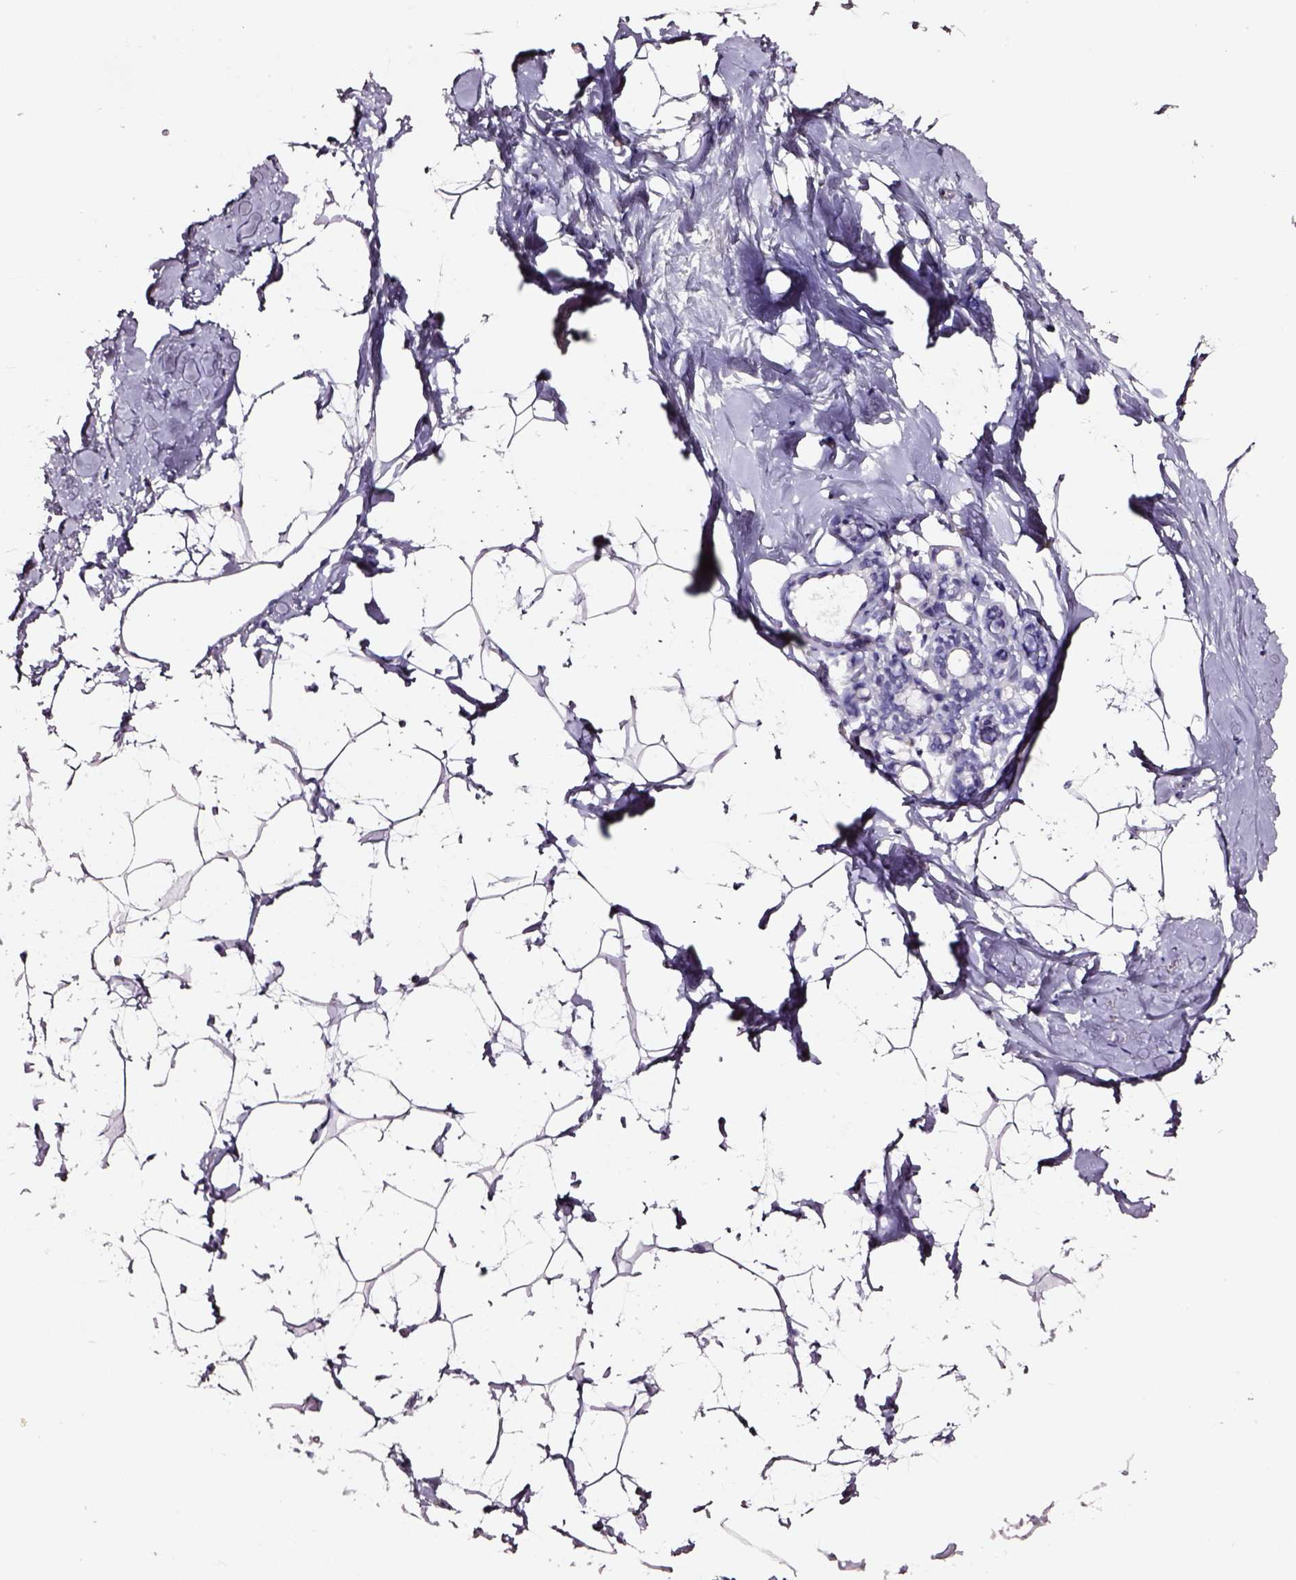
{"staining": {"intensity": "negative", "quantity": "none", "location": "none"}, "tissue": "breast", "cell_type": "Adipocytes", "image_type": "normal", "snomed": [{"axis": "morphology", "description": "Normal tissue, NOS"}, {"axis": "topography", "description": "Breast"}], "caption": "An image of human breast is negative for staining in adipocytes. Nuclei are stained in blue.", "gene": "SMIM17", "patient": {"sex": "female", "age": 32}}